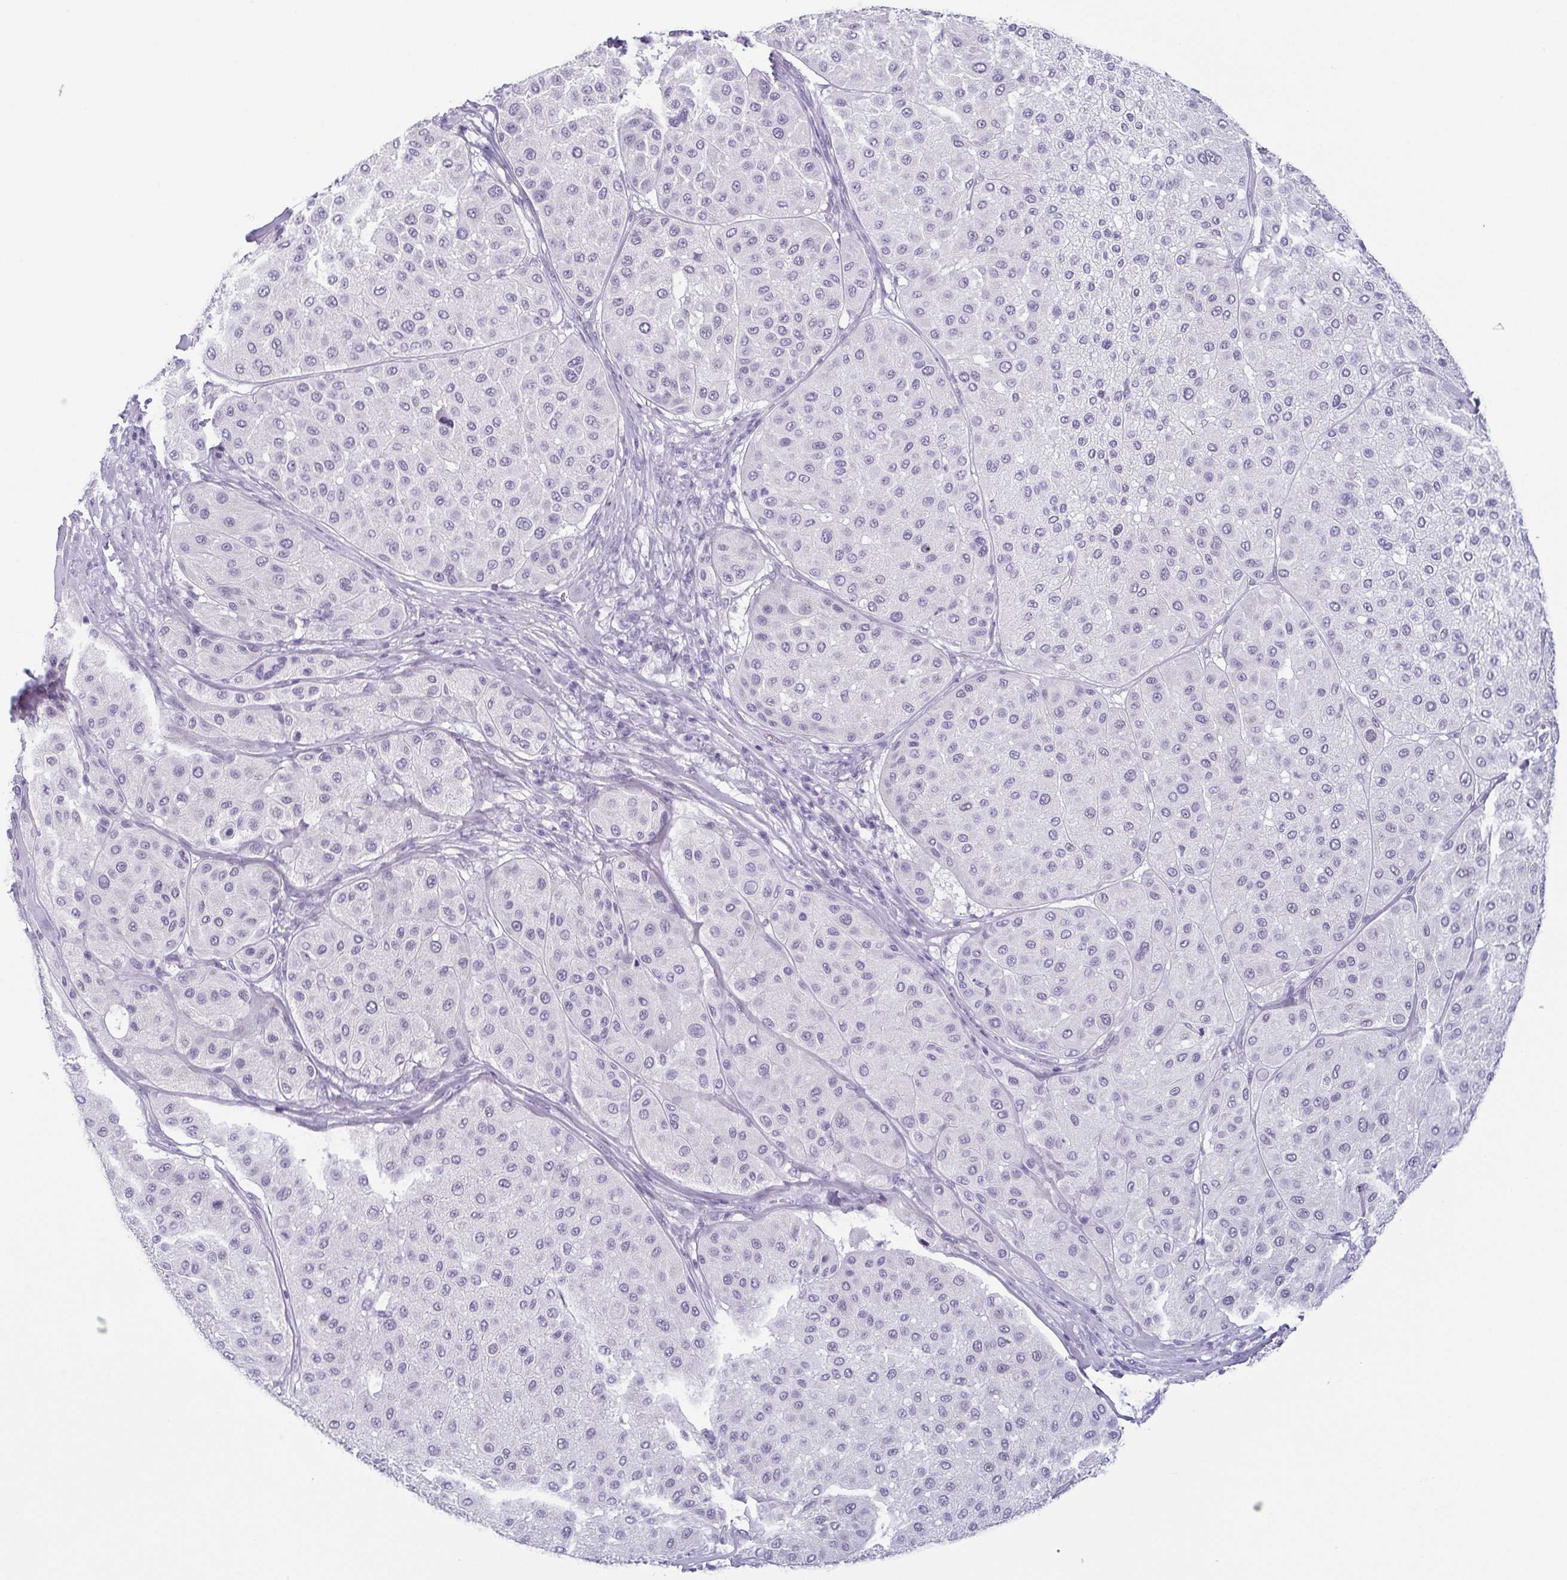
{"staining": {"intensity": "negative", "quantity": "none", "location": "none"}, "tissue": "melanoma", "cell_type": "Tumor cells", "image_type": "cancer", "snomed": [{"axis": "morphology", "description": "Malignant melanoma, Metastatic site"}, {"axis": "topography", "description": "Smooth muscle"}], "caption": "A histopathology image of human melanoma is negative for staining in tumor cells.", "gene": "KRT78", "patient": {"sex": "male", "age": 41}}